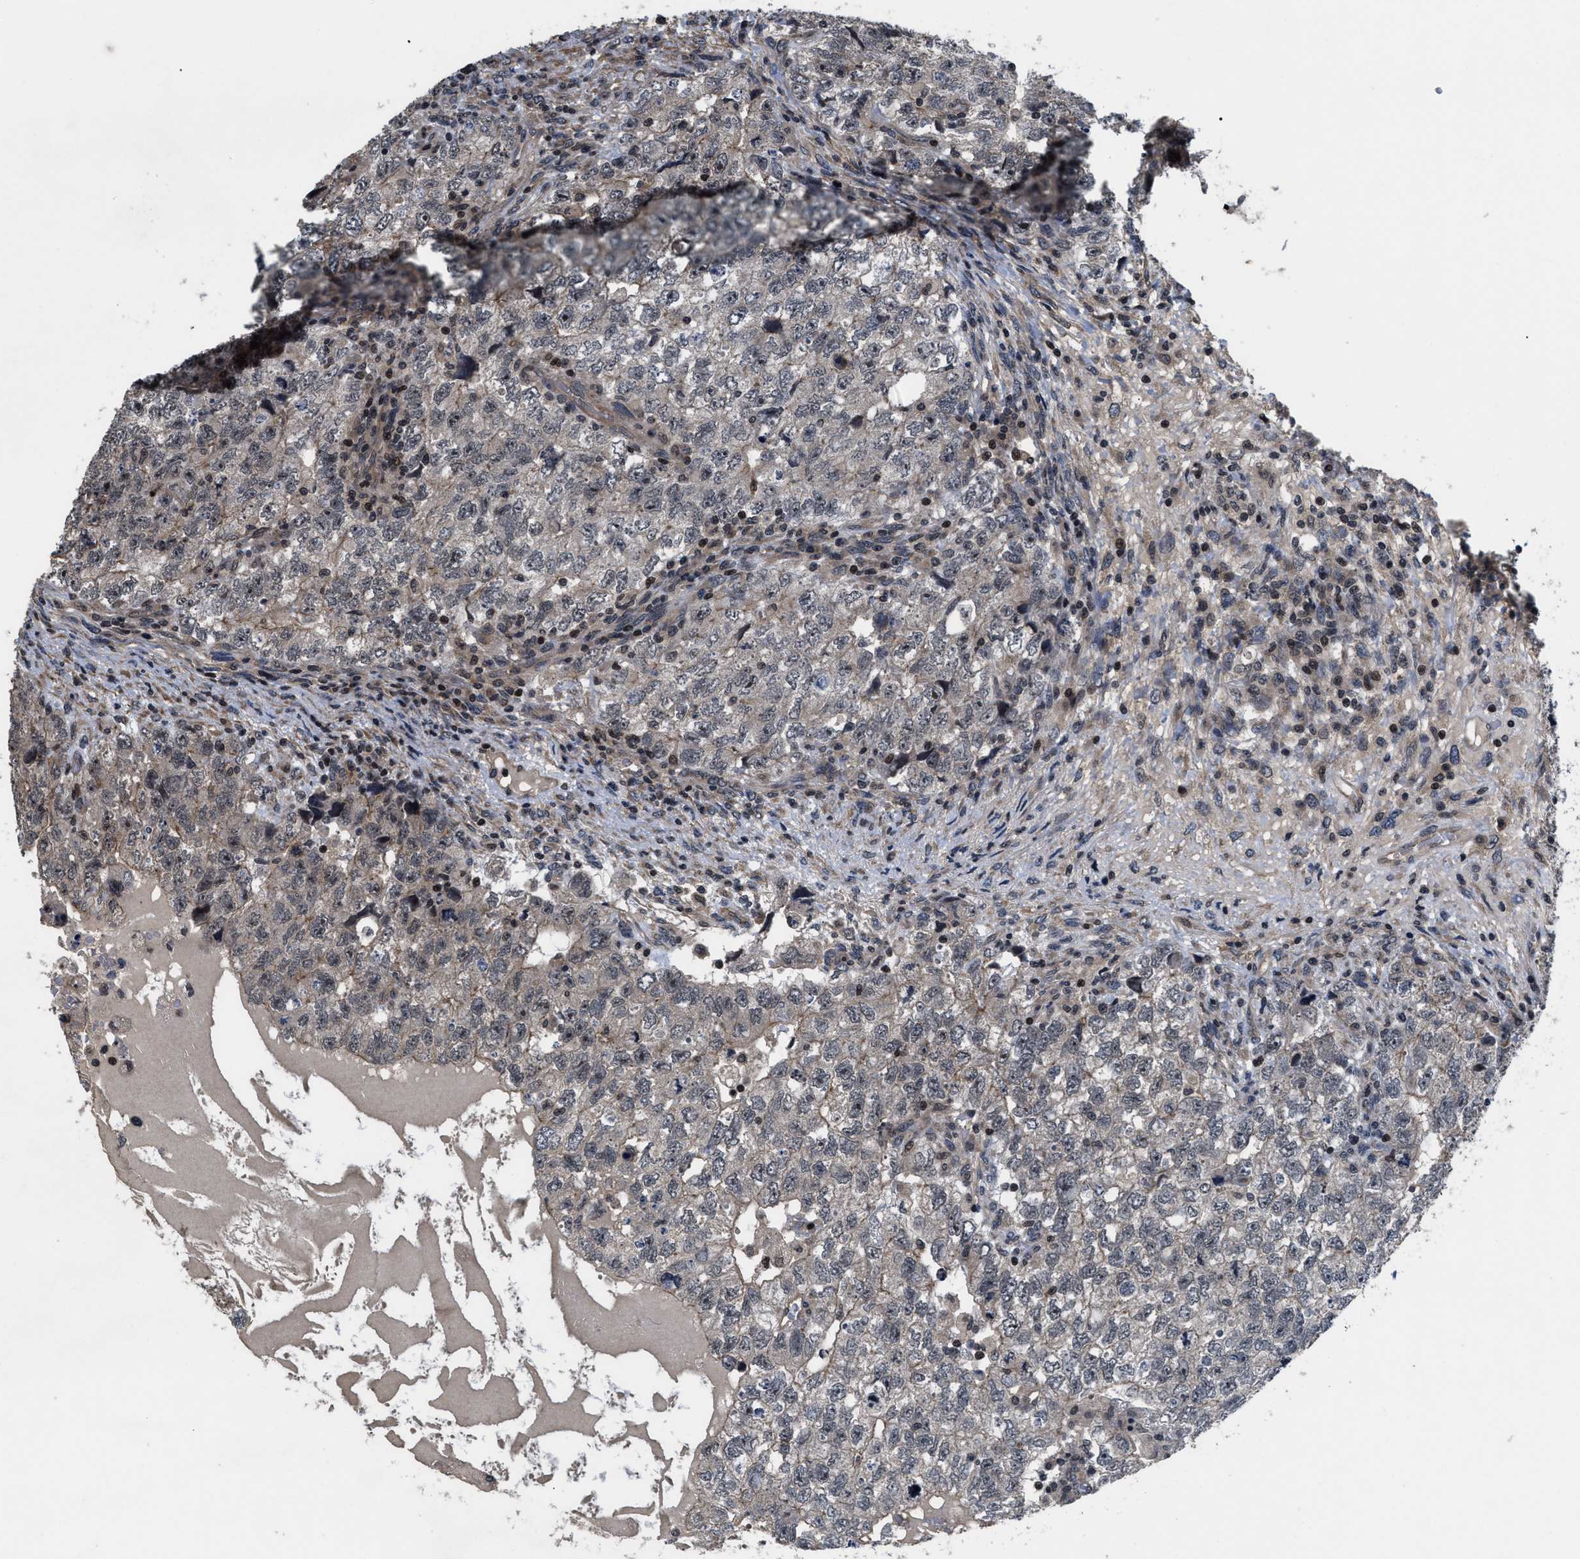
{"staining": {"intensity": "weak", "quantity": "25%-75%", "location": "cytoplasmic/membranous"}, "tissue": "testis cancer", "cell_type": "Tumor cells", "image_type": "cancer", "snomed": [{"axis": "morphology", "description": "Carcinoma, Embryonal, NOS"}, {"axis": "topography", "description": "Testis"}], "caption": "Protein staining of testis cancer (embryonal carcinoma) tissue demonstrates weak cytoplasmic/membranous positivity in approximately 25%-75% of tumor cells.", "gene": "DNAJC14", "patient": {"sex": "male", "age": 36}}